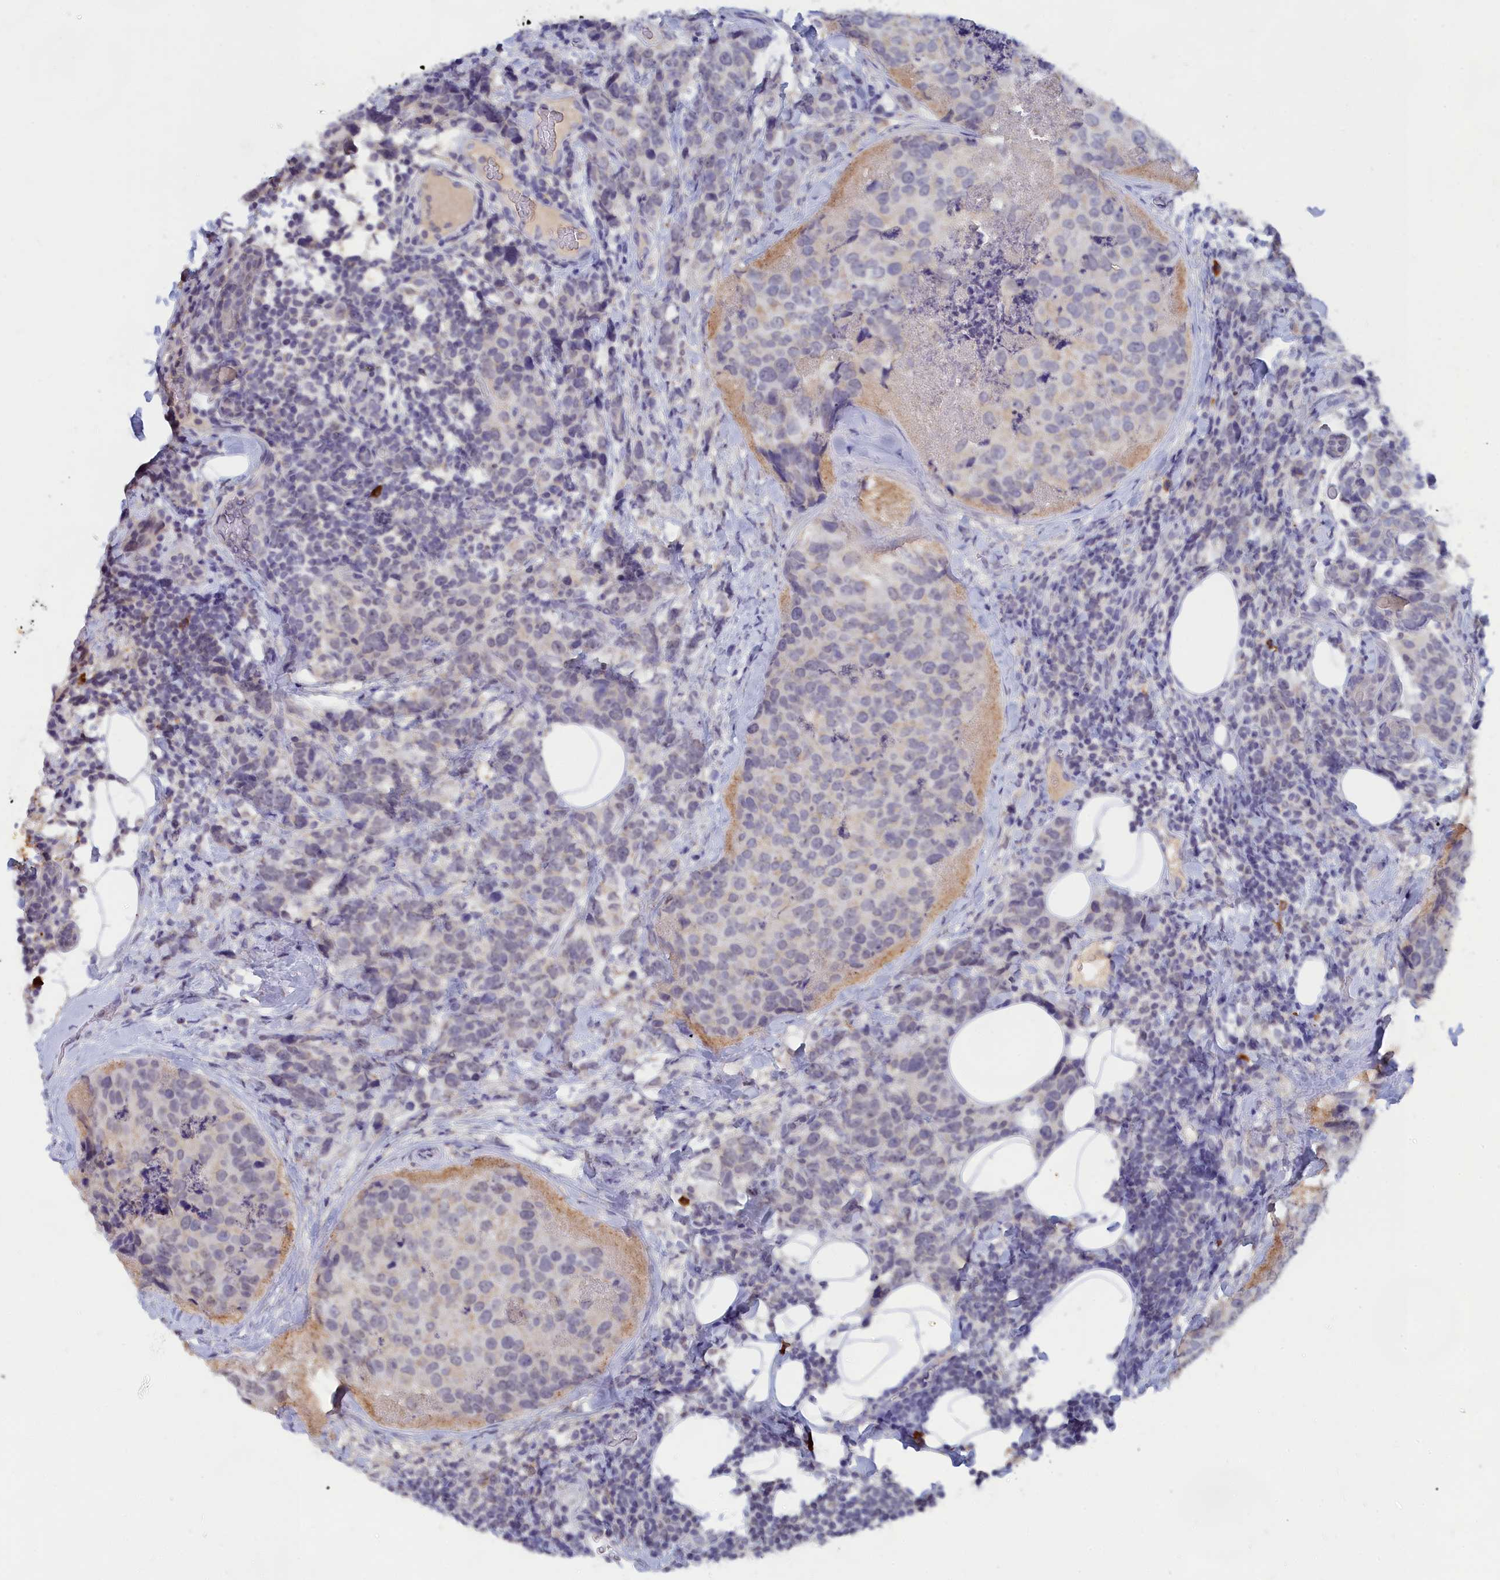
{"staining": {"intensity": "negative", "quantity": "none", "location": "none"}, "tissue": "breast cancer", "cell_type": "Tumor cells", "image_type": "cancer", "snomed": [{"axis": "morphology", "description": "Lobular carcinoma"}, {"axis": "topography", "description": "Breast"}], "caption": "IHC photomicrograph of human breast cancer (lobular carcinoma) stained for a protein (brown), which displays no expression in tumor cells.", "gene": "LRIF1", "patient": {"sex": "female", "age": 59}}